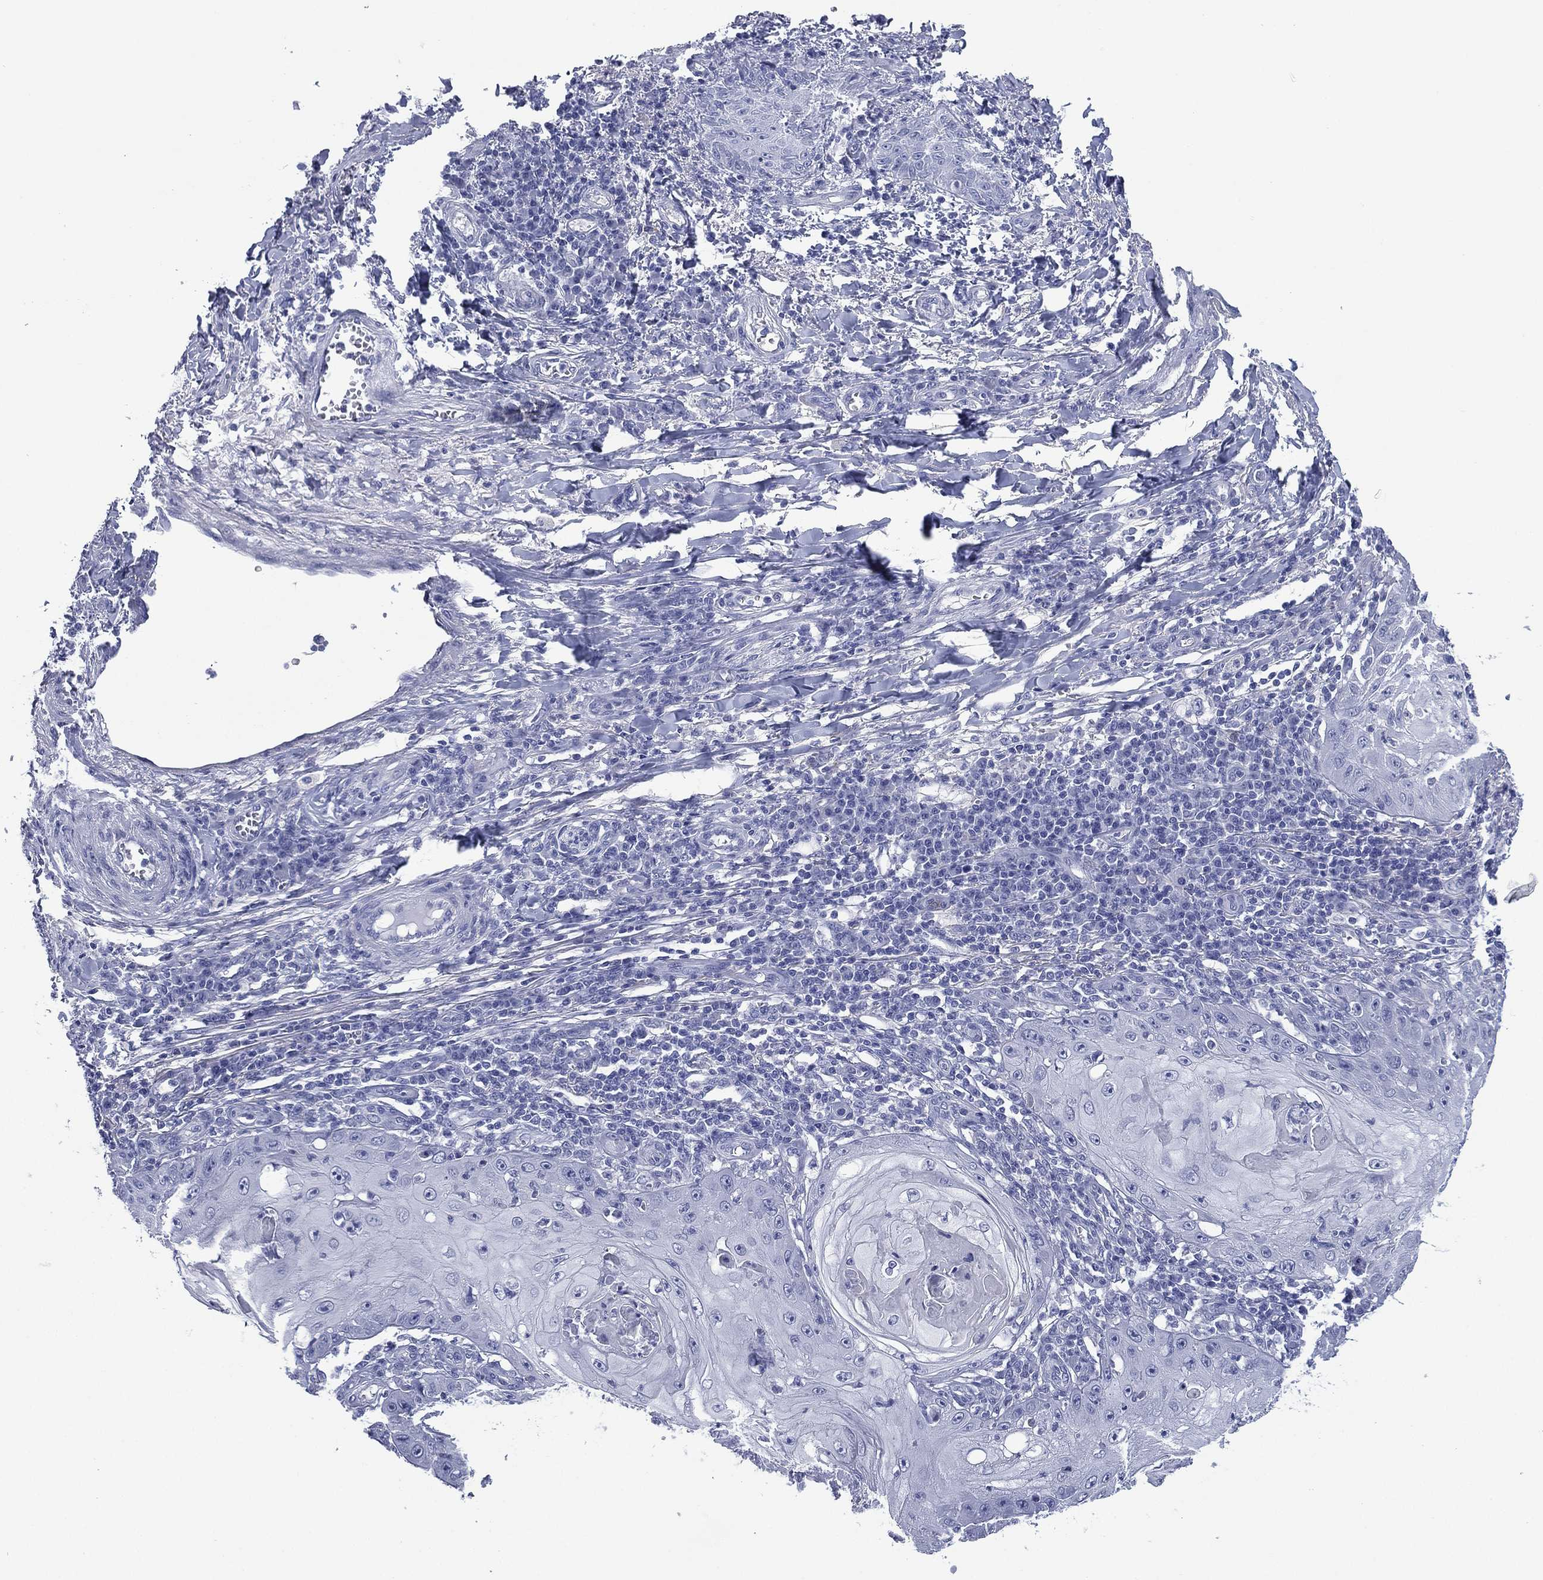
{"staining": {"intensity": "negative", "quantity": "none", "location": "none"}, "tissue": "skin cancer", "cell_type": "Tumor cells", "image_type": "cancer", "snomed": [{"axis": "morphology", "description": "Squamous cell carcinoma, NOS"}, {"axis": "topography", "description": "Skin"}], "caption": "The micrograph exhibits no significant staining in tumor cells of skin cancer (squamous cell carcinoma). Nuclei are stained in blue.", "gene": "FCER2", "patient": {"sex": "male", "age": 70}}